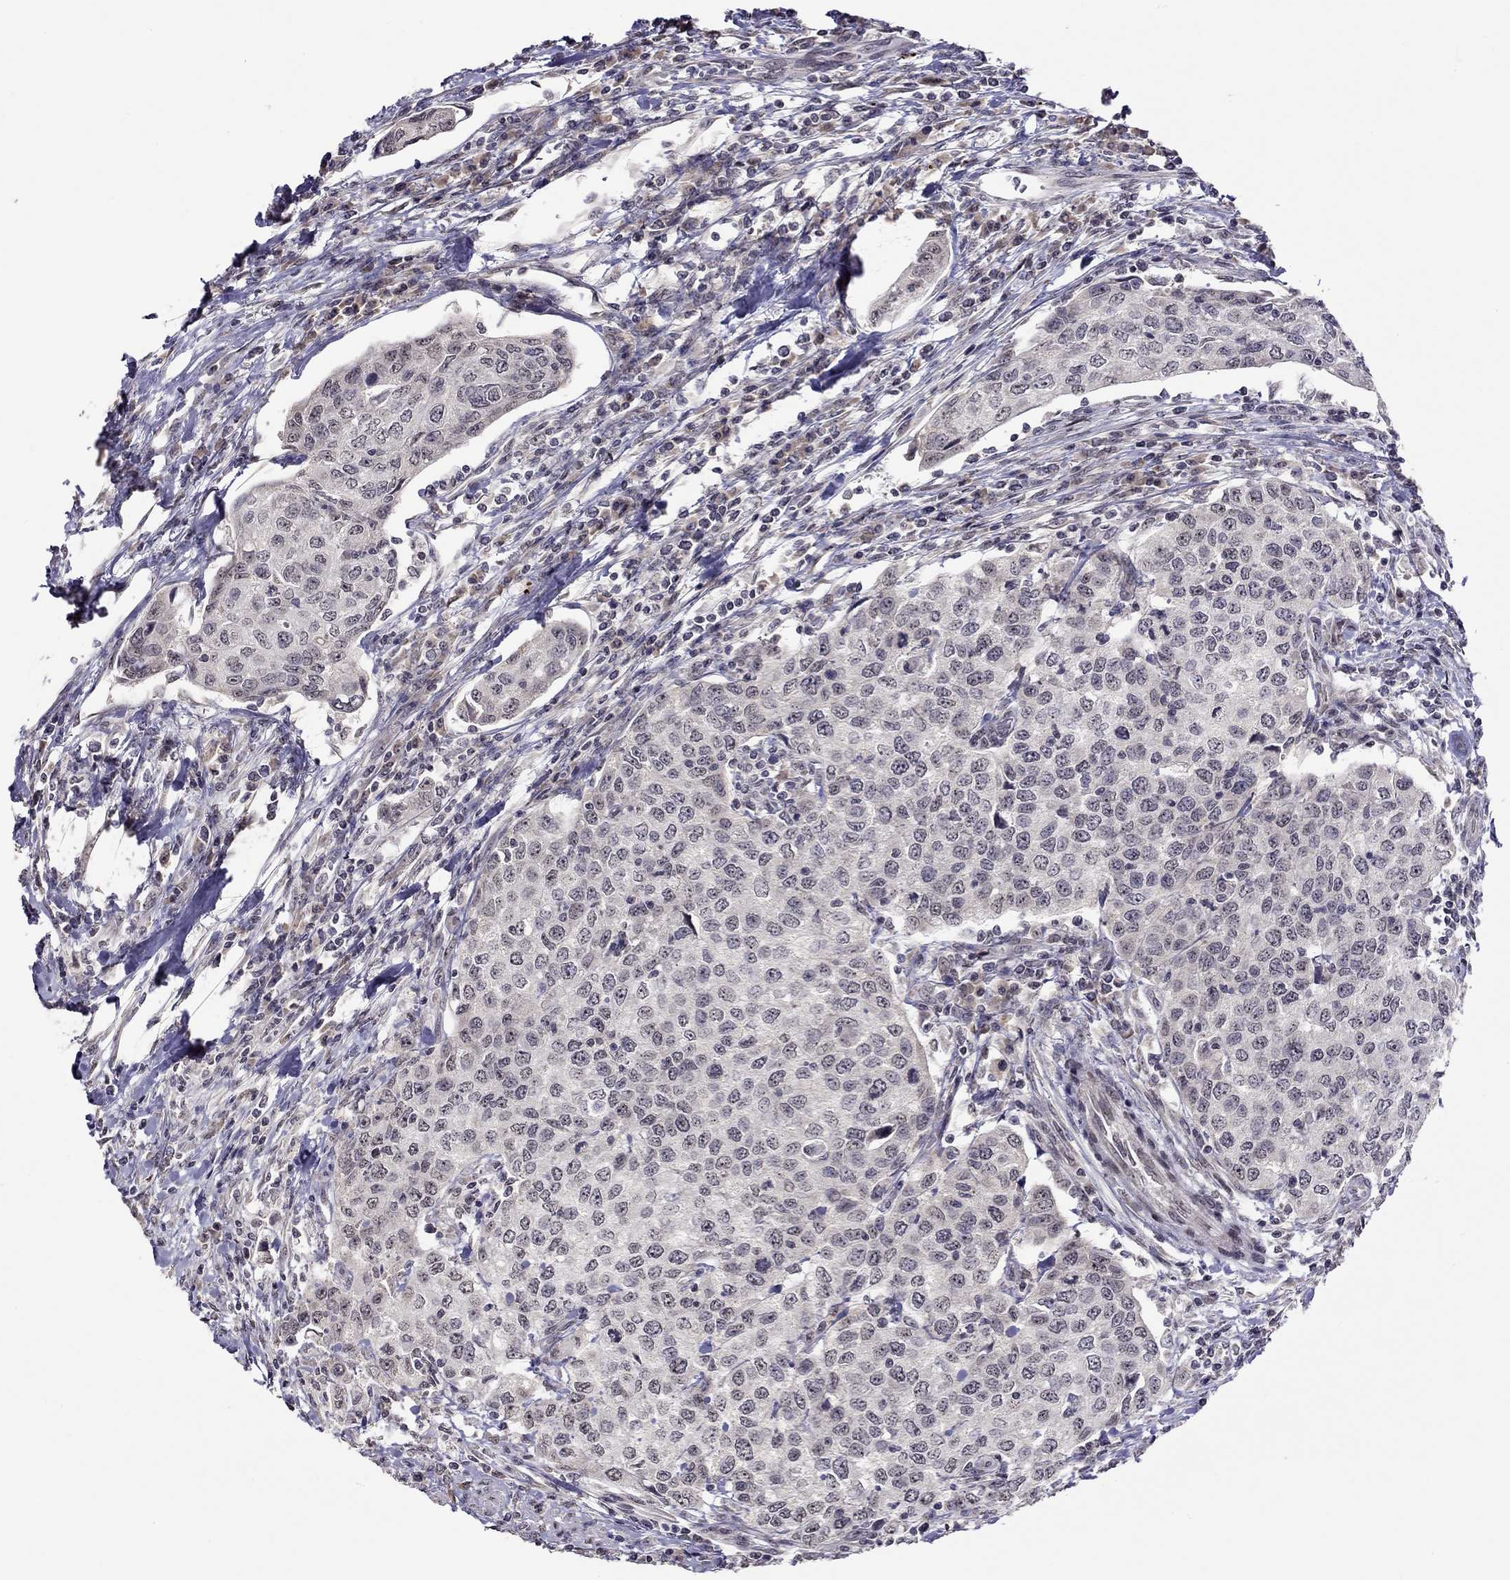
{"staining": {"intensity": "negative", "quantity": "none", "location": "none"}, "tissue": "urothelial cancer", "cell_type": "Tumor cells", "image_type": "cancer", "snomed": [{"axis": "morphology", "description": "Urothelial carcinoma, High grade"}, {"axis": "topography", "description": "Urinary bladder"}], "caption": "The IHC histopathology image has no significant staining in tumor cells of urothelial carcinoma (high-grade) tissue. (DAB (3,3'-diaminobenzidine) immunohistochemistry, high magnification).", "gene": "HES5", "patient": {"sex": "female", "age": 78}}